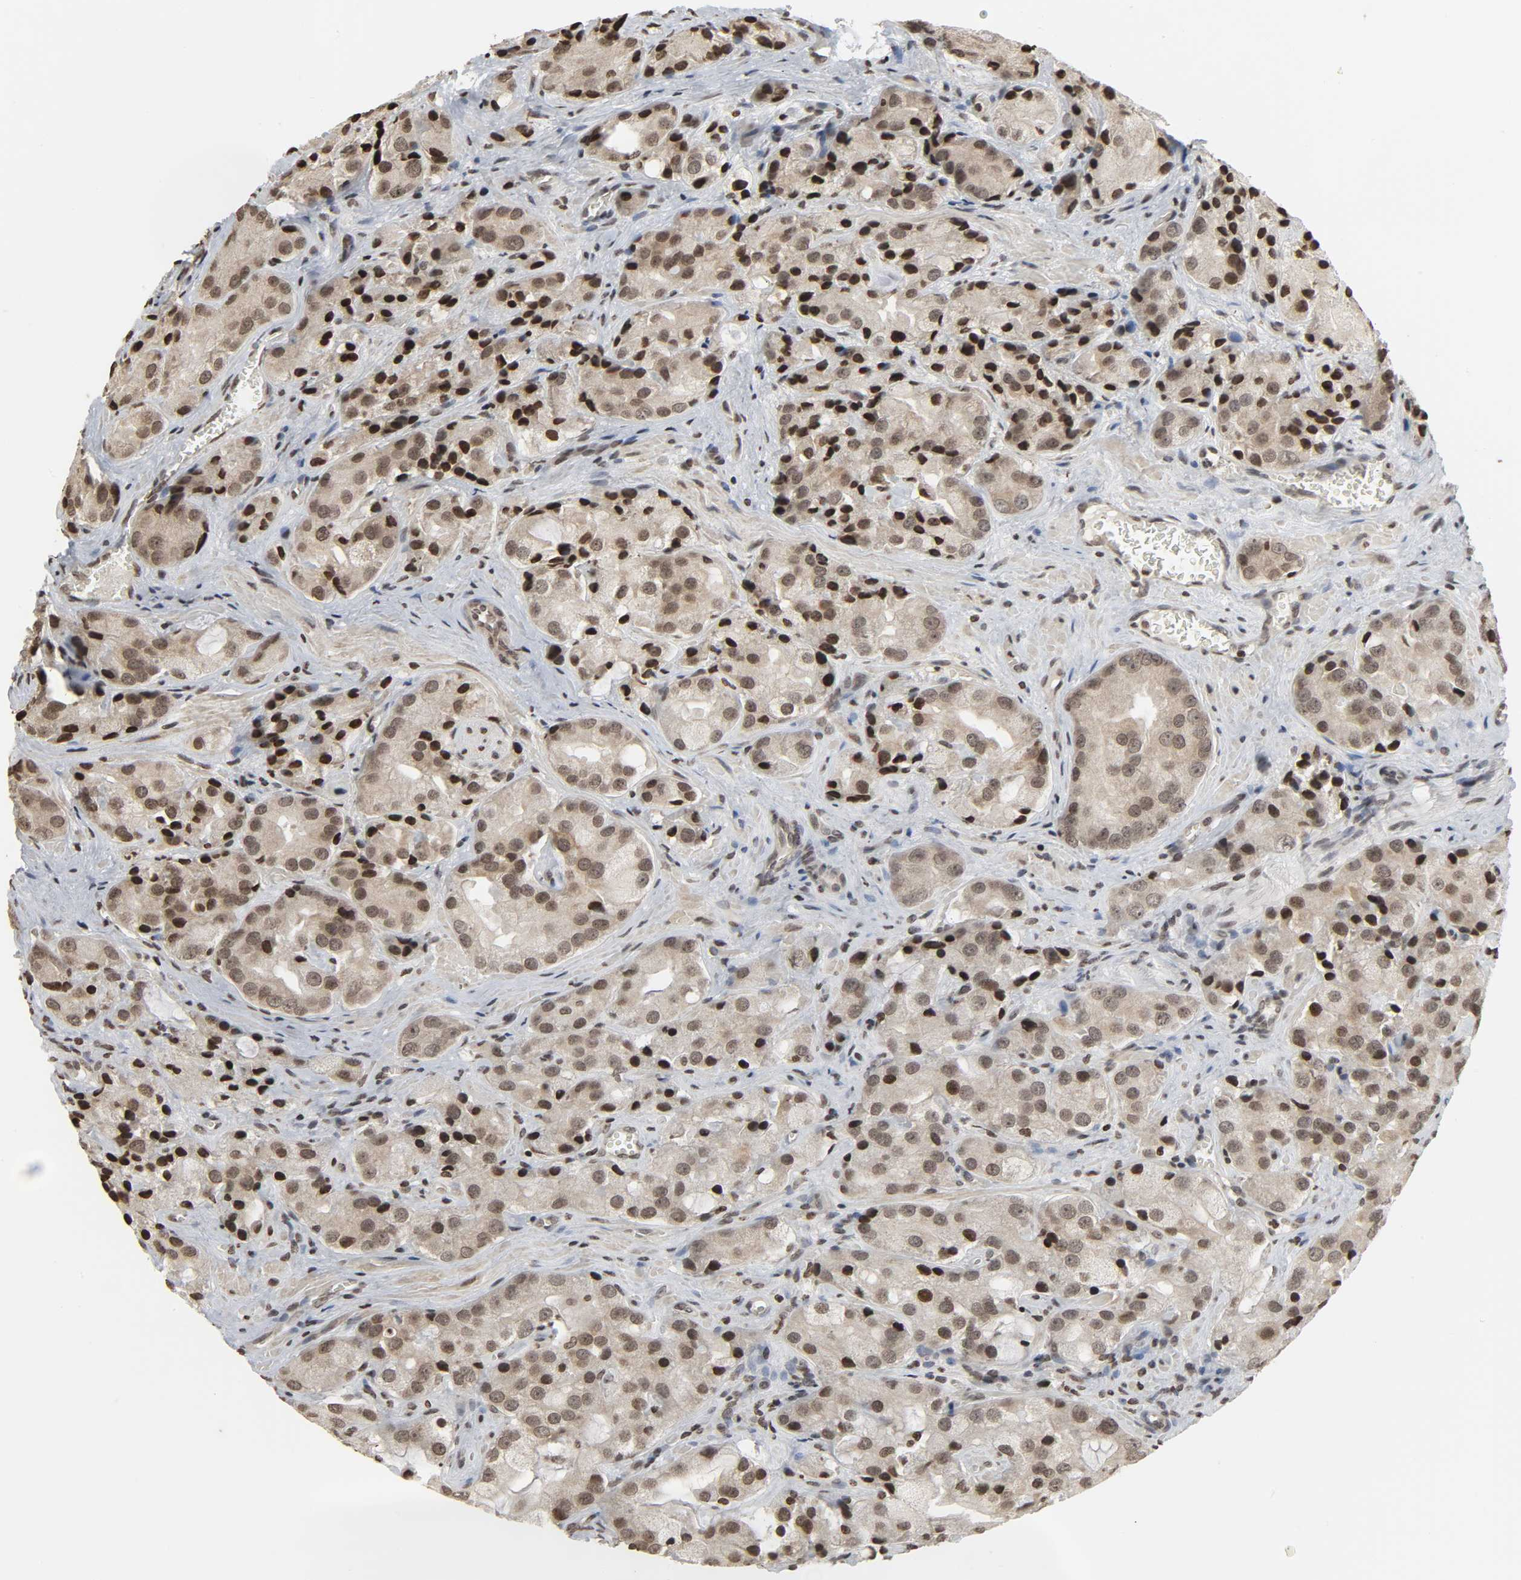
{"staining": {"intensity": "moderate", "quantity": ">75%", "location": "nuclear"}, "tissue": "prostate cancer", "cell_type": "Tumor cells", "image_type": "cancer", "snomed": [{"axis": "morphology", "description": "Adenocarcinoma, High grade"}, {"axis": "topography", "description": "Prostate"}], "caption": "Prostate cancer (high-grade adenocarcinoma) was stained to show a protein in brown. There is medium levels of moderate nuclear positivity in about >75% of tumor cells.", "gene": "ELAVL1", "patient": {"sex": "male", "age": 70}}